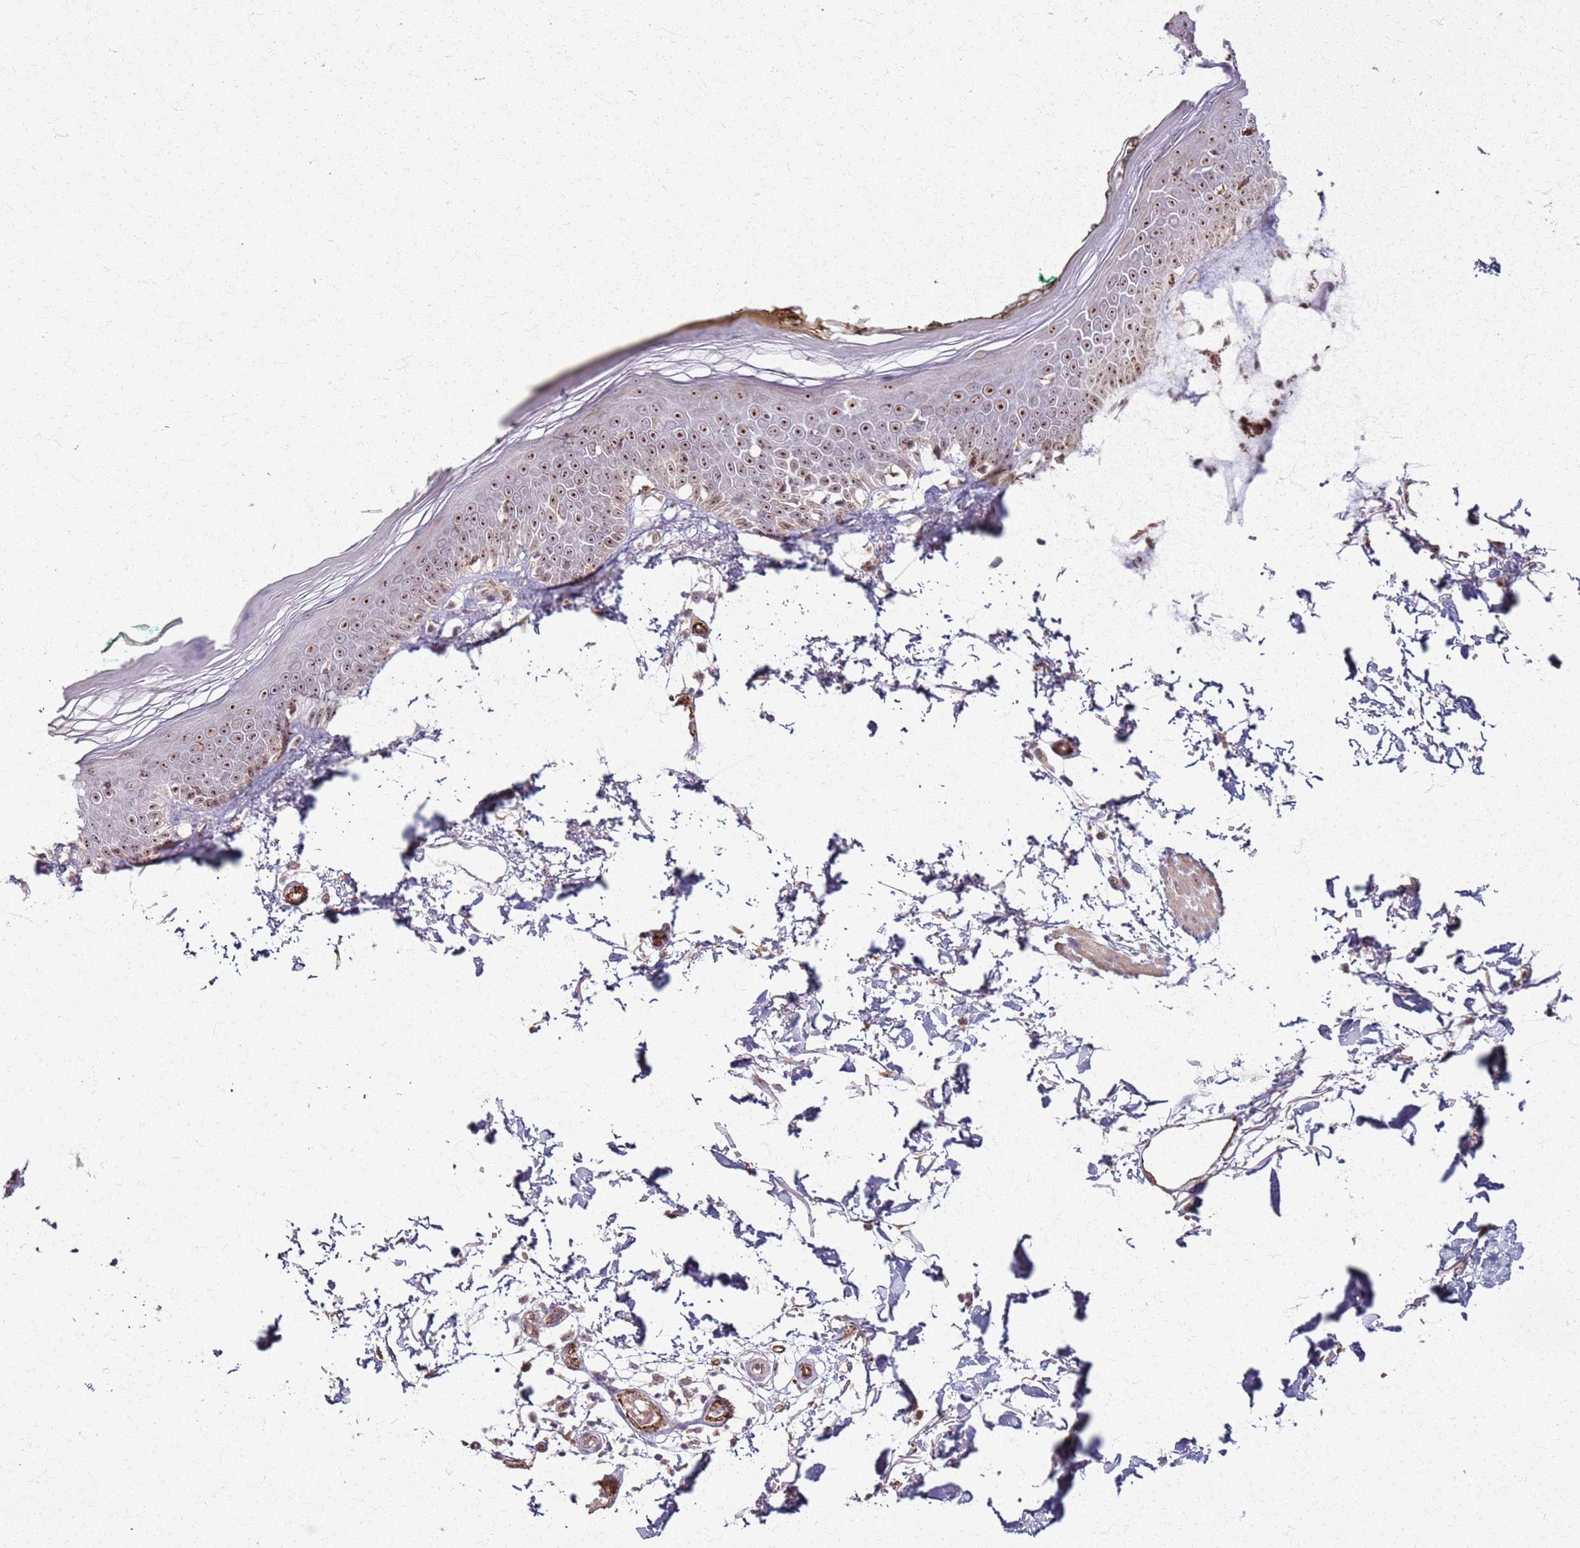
{"staining": {"intensity": "moderate", "quantity": "<25%", "location": "cytoplasmic/membranous"}, "tissue": "skin", "cell_type": "Fibroblasts", "image_type": "normal", "snomed": [{"axis": "morphology", "description": "Normal tissue, NOS"}, {"axis": "topography", "description": "Skin"}], "caption": "Immunohistochemical staining of normal skin exhibits moderate cytoplasmic/membranous protein staining in about <25% of fibroblasts. (Brightfield microscopy of DAB IHC at high magnification).", "gene": "KRI1", "patient": {"sex": "male", "age": 62}}